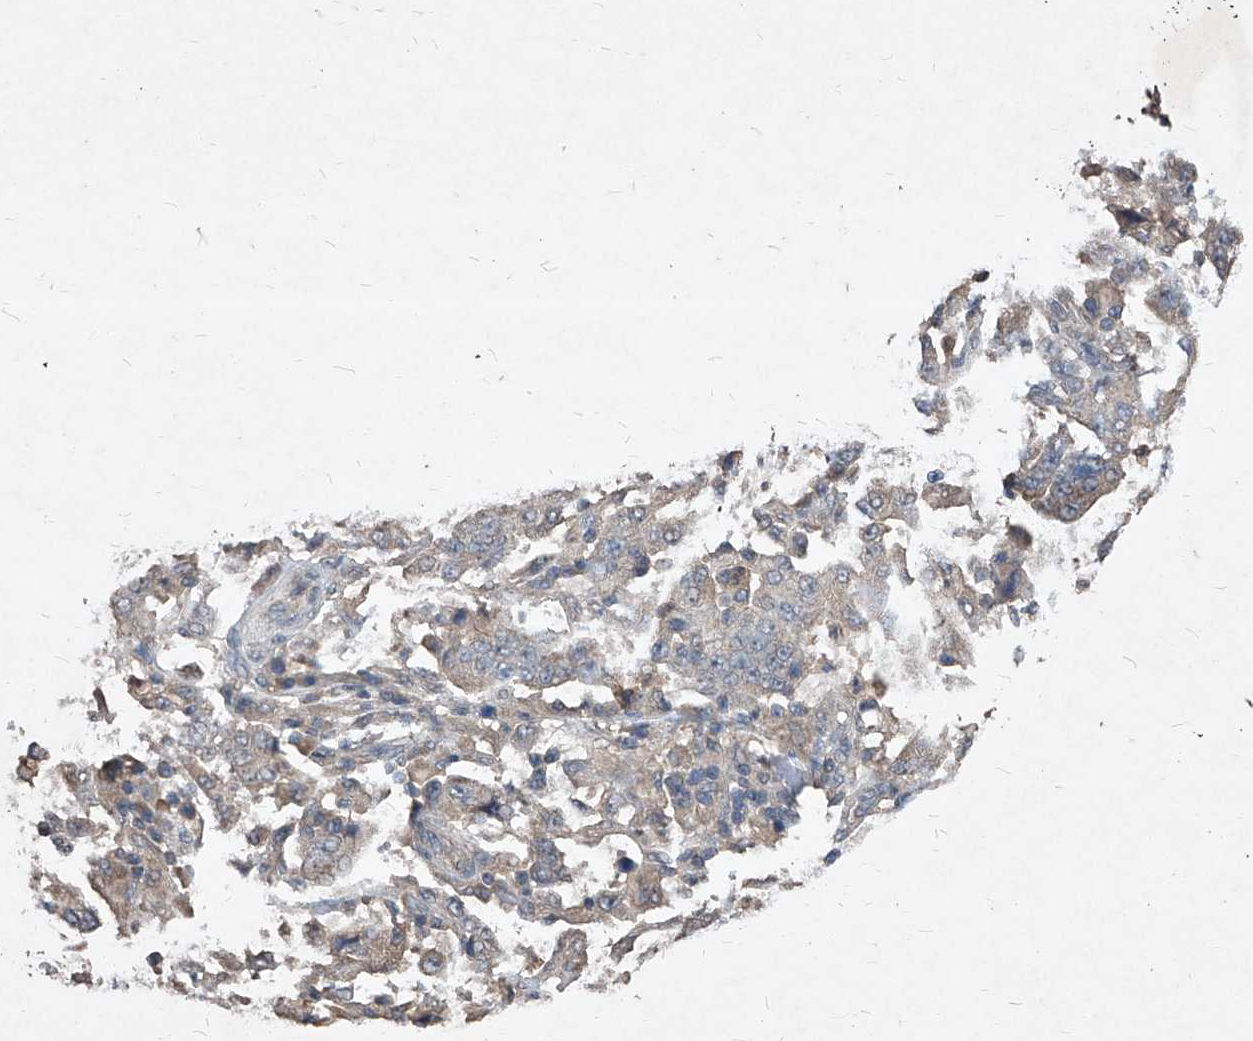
{"staining": {"intensity": "weak", "quantity": "<25%", "location": "cytoplasmic/membranous"}, "tissue": "stomach cancer", "cell_type": "Tumor cells", "image_type": "cancer", "snomed": [{"axis": "morphology", "description": "Normal tissue, NOS"}, {"axis": "morphology", "description": "Adenocarcinoma, NOS"}, {"axis": "topography", "description": "Stomach, upper"}, {"axis": "topography", "description": "Stomach"}], "caption": "DAB immunohistochemical staining of stomach adenocarcinoma reveals no significant positivity in tumor cells. Brightfield microscopy of IHC stained with DAB (brown) and hematoxylin (blue), captured at high magnification.", "gene": "SYNGR1", "patient": {"sex": "male", "age": 59}}